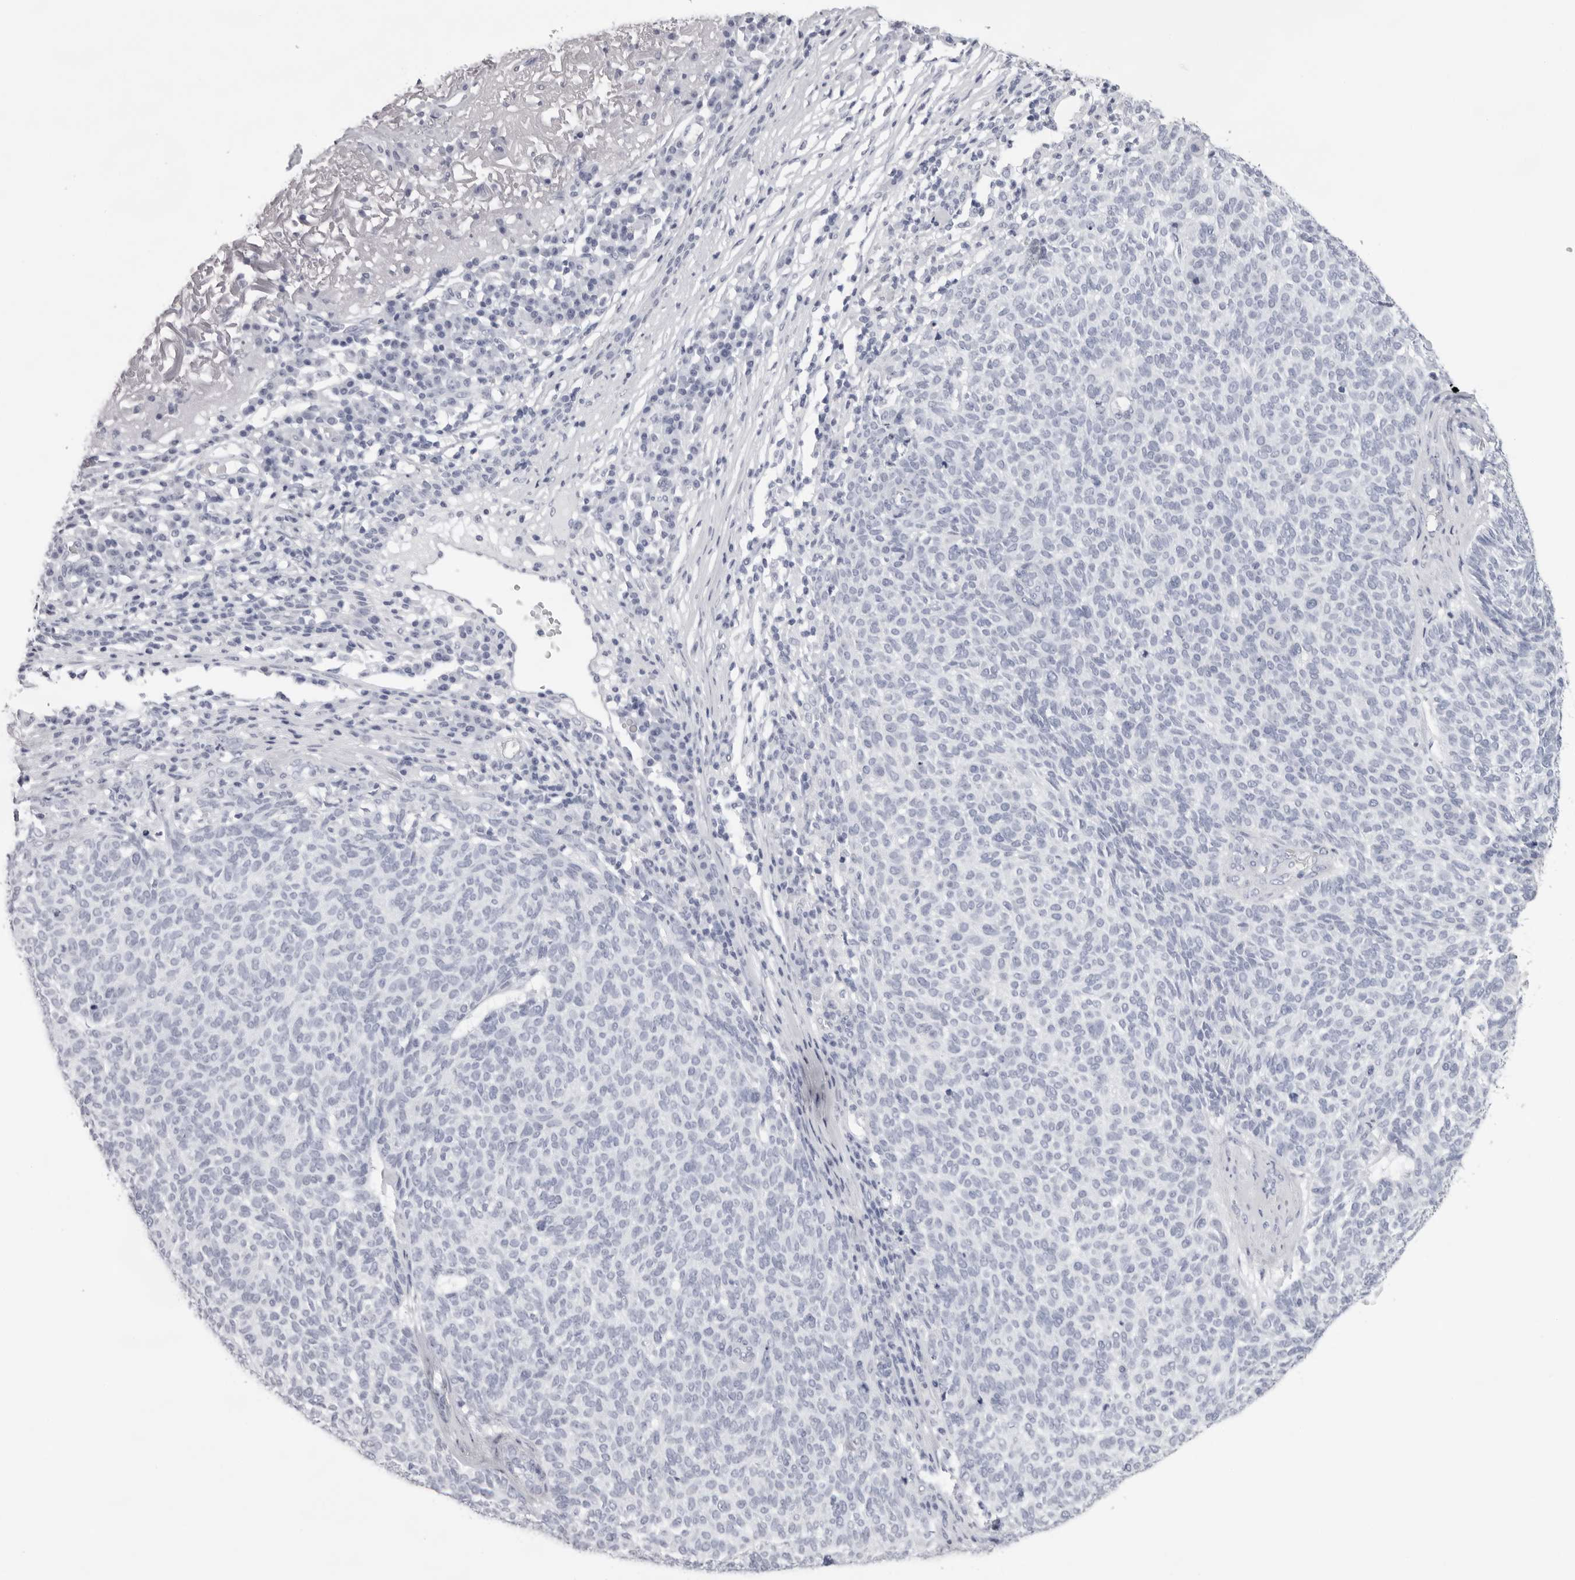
{"staining": {"intensity": "negative", "quantity": "none", "location": "none"}, "tissue": "skin cancer", "cell_type": "Tumor cells", "image_type": "cancer", "snomed": [{"axis": "morphology", "description": "Squamous cell carcinoma, NOS"}, {"axis": "topography", "description": "Skin"}], "caption": "IHC of human skin cancer shows no expression in tumor cells.", "gene": "TMOD4", "patient": {"sex": "female", "age": 90}}